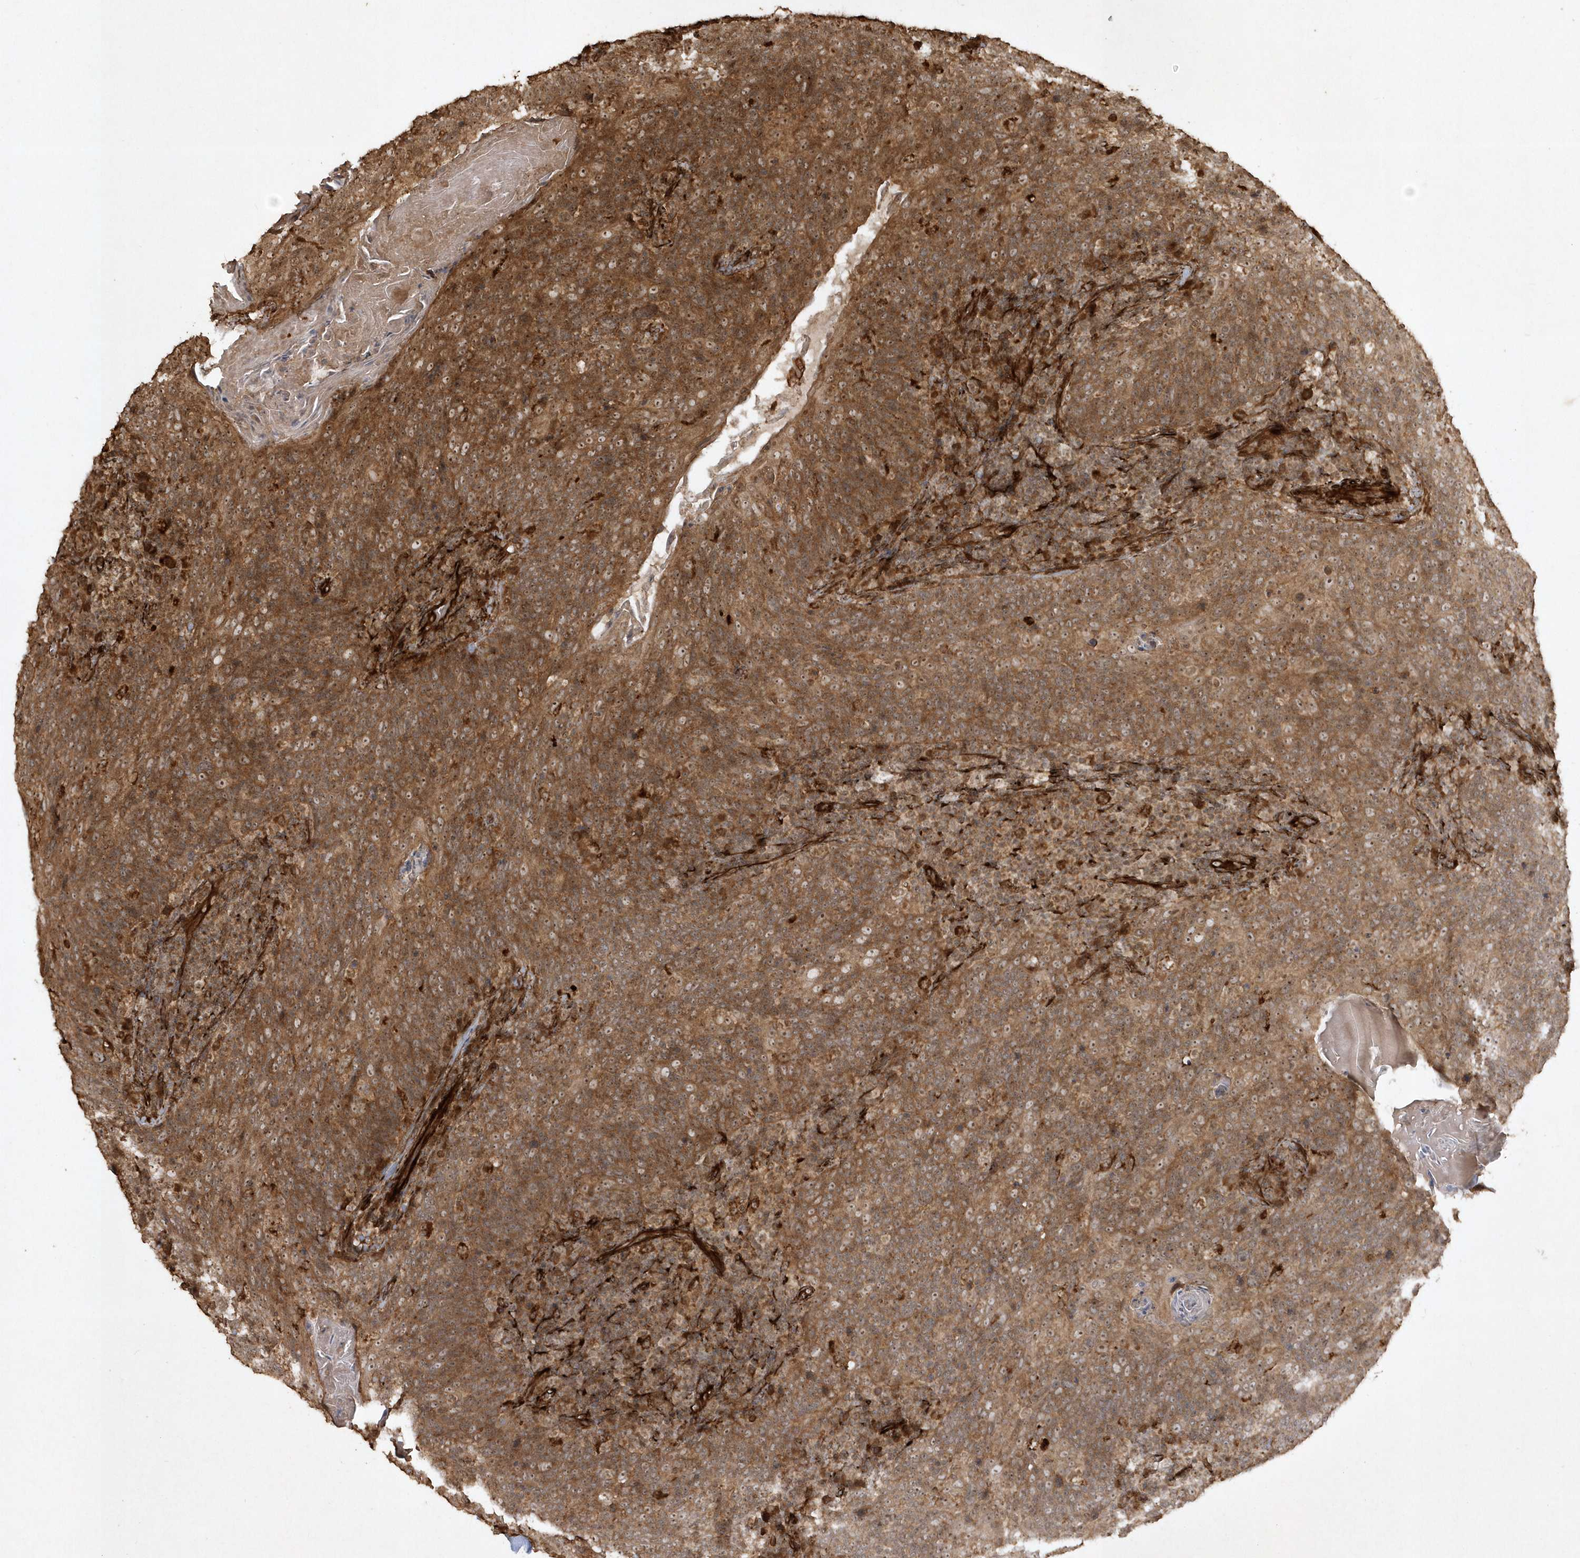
{"staining": {"intensity": "strong", "quantity": ">75%", "location": "cytoplasmic/membranous"}, "tissue": "head and neck cancer", "cell_type": "Tumor cells", "image_type": "cancer", "snomed": [{"axis": "morphology", "description": "Squamous cell carcinoma, NOS"}, {"axis": "morphology", "description": "Squamous cell carcinoma, metastatic, NOS"}, {"axis": "topography", "description": "Lymph node"}, {"axis": "topography", "description": "Head-Neck"}], "caption": "This image shows immunohistochemistry staining of human squamous cell carcinoma (head and neck), with high strong cytoplasmic/membranous staining in approximately >75% of tumor cells.", "gene": "AVPI1", "patient": {"sex": "male", "age": 62}}